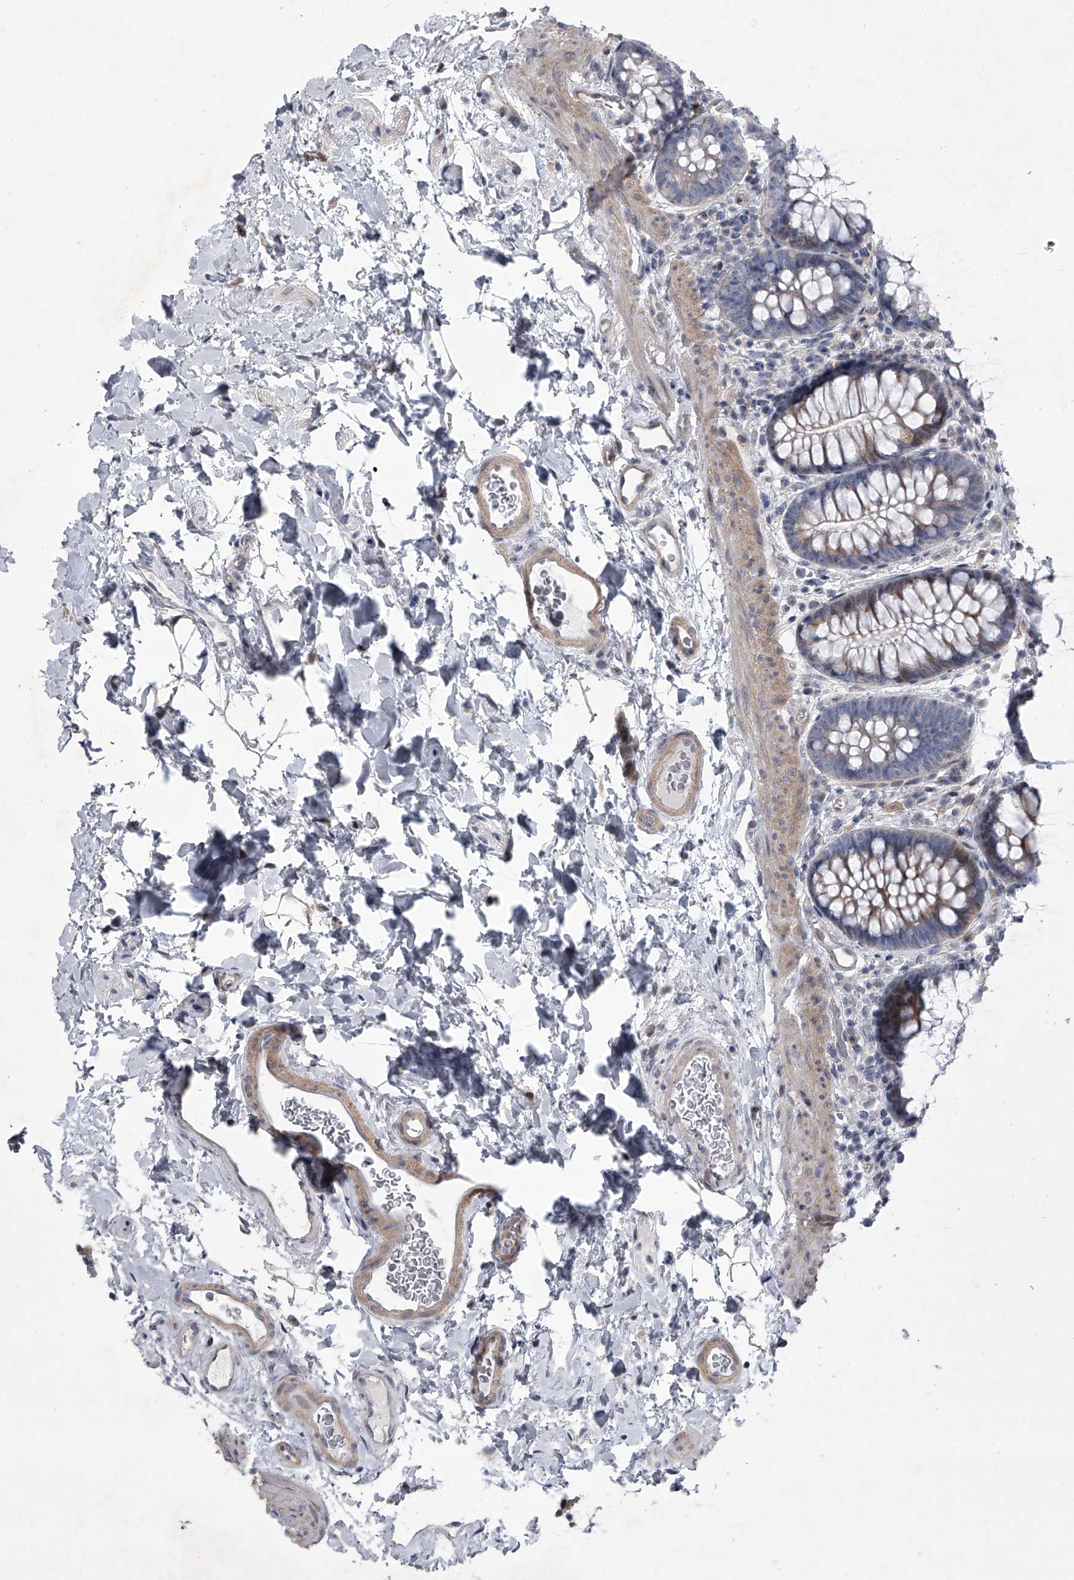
{"staining": {"intensity": "weak", "quantity": ">75%", "location": "cytoplasmic/membranous"}, "tissue": "colon", "cell_type": "Endothelial cells", "image_type": "normal", "snomed": [{"axis": "morphology", "description": "Normal tissue, NOS"}, {"axis": "topography", "description": "Colon"}], "caption": "A low amount of weak cytoplasmic/membranous expression is present in about >75% of endothelial cells in benign colon. The staining was performed using DAB (3,3'-diaminobenzidine) to visualize the protein expression in brown, while the nuclei were stained in blue with hematoxylin (Magnification: 20x).", "gene": "HEATR6", "patient": {"sex": "female", "age": 62}}